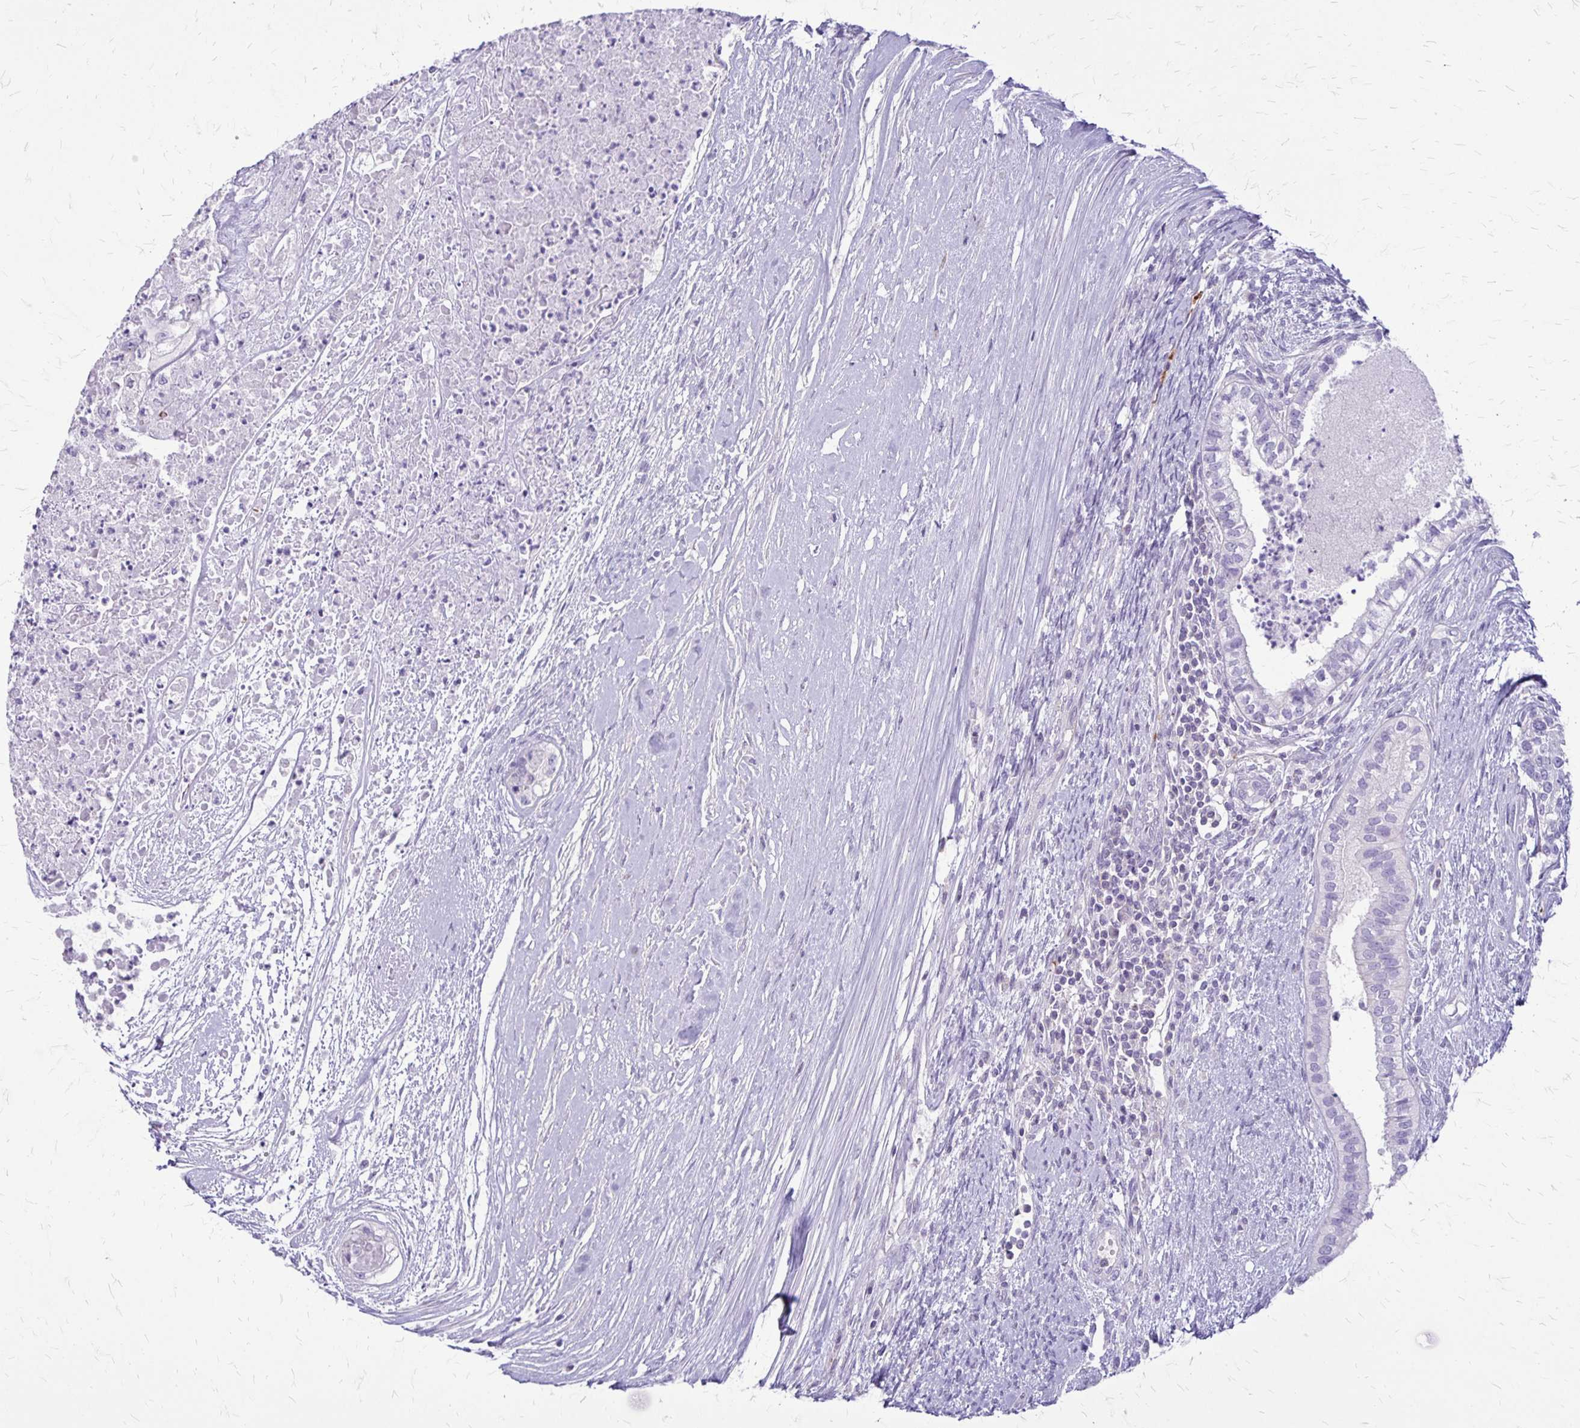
{"staining": {"intensity": "negative", "quantity": "none", "location": "none"}, "tissue": "testis cancer", "cell_type": "Tumor cells", "image_type": "cancer", "snomed": [{"axis": "morphology", "description": "Carcinoma, Embryonal, NOS"}, {"axis": "topography", "description": "Testis"}], "caption": "Image shows no significant protein staining in tumor cells of testis cancer (embryonal carcinoma). (Brightfield microscopy of DAB immunohistochemistry (IHC) at high magnification).", "gene": "GP9", "patient": {"sex": "male", "age": 37}}